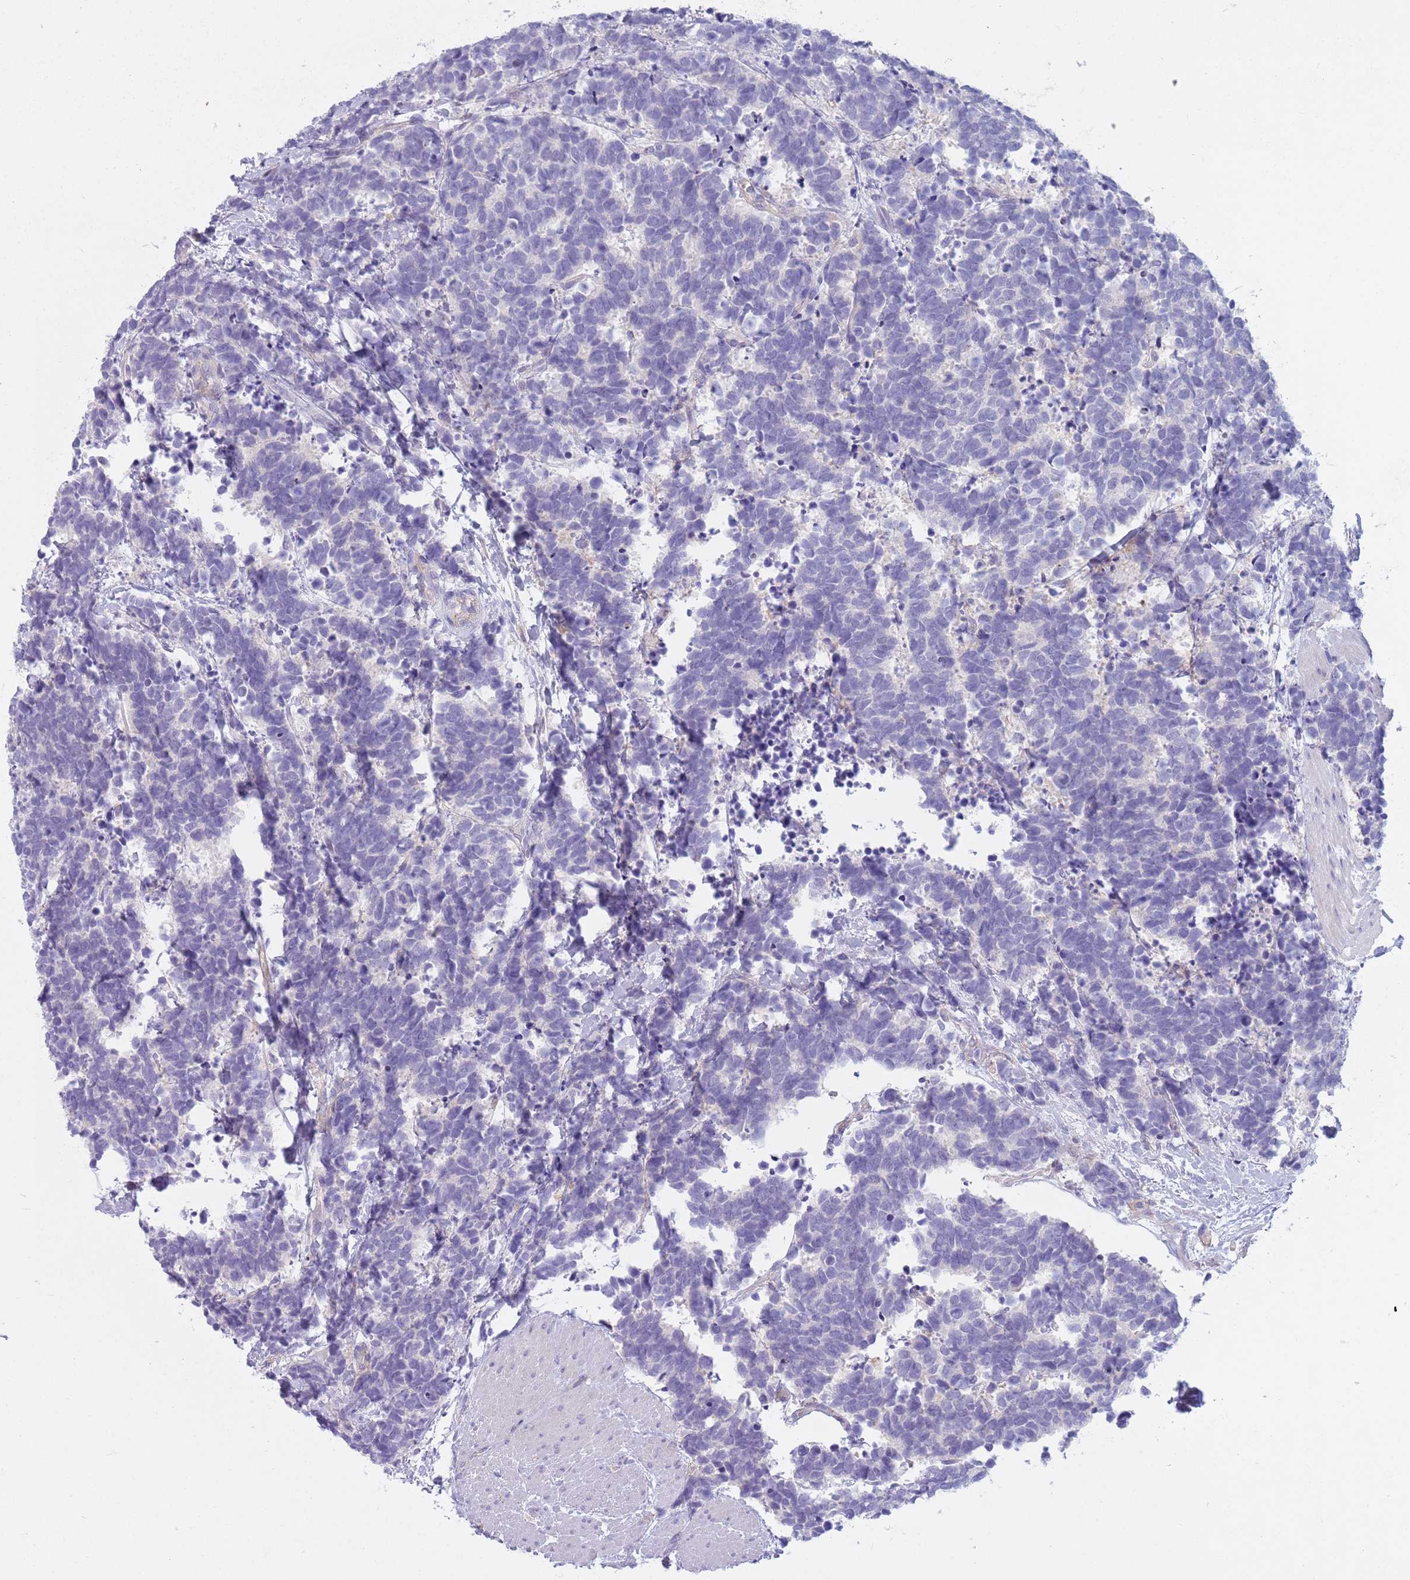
{"staining": {"intensity": "negative", "quantity": "none", "location": "none"}, "tissue": "carcinoid", "cell_type": "Tumor cells", "image_type": "cancer", "snomed": [{"axis": "morphology", "description": "Carcinoma, NOS"}, {"axis": "morphology", "description": "Carcinoid, malignant, NOS"}, {"axis": "topography", "description": "Prostate"}], "caption": "High magnification brightfield microscopy of carcinoid stained with DAB (3,3'-diaminobenzidine) (brown) and counterstained with hematoxylin (blue): tumor cells show no significant staining. Nuclei are stained in blue.", "gene": "SNX6", "patient": {"sex": "male", "age": 57}}